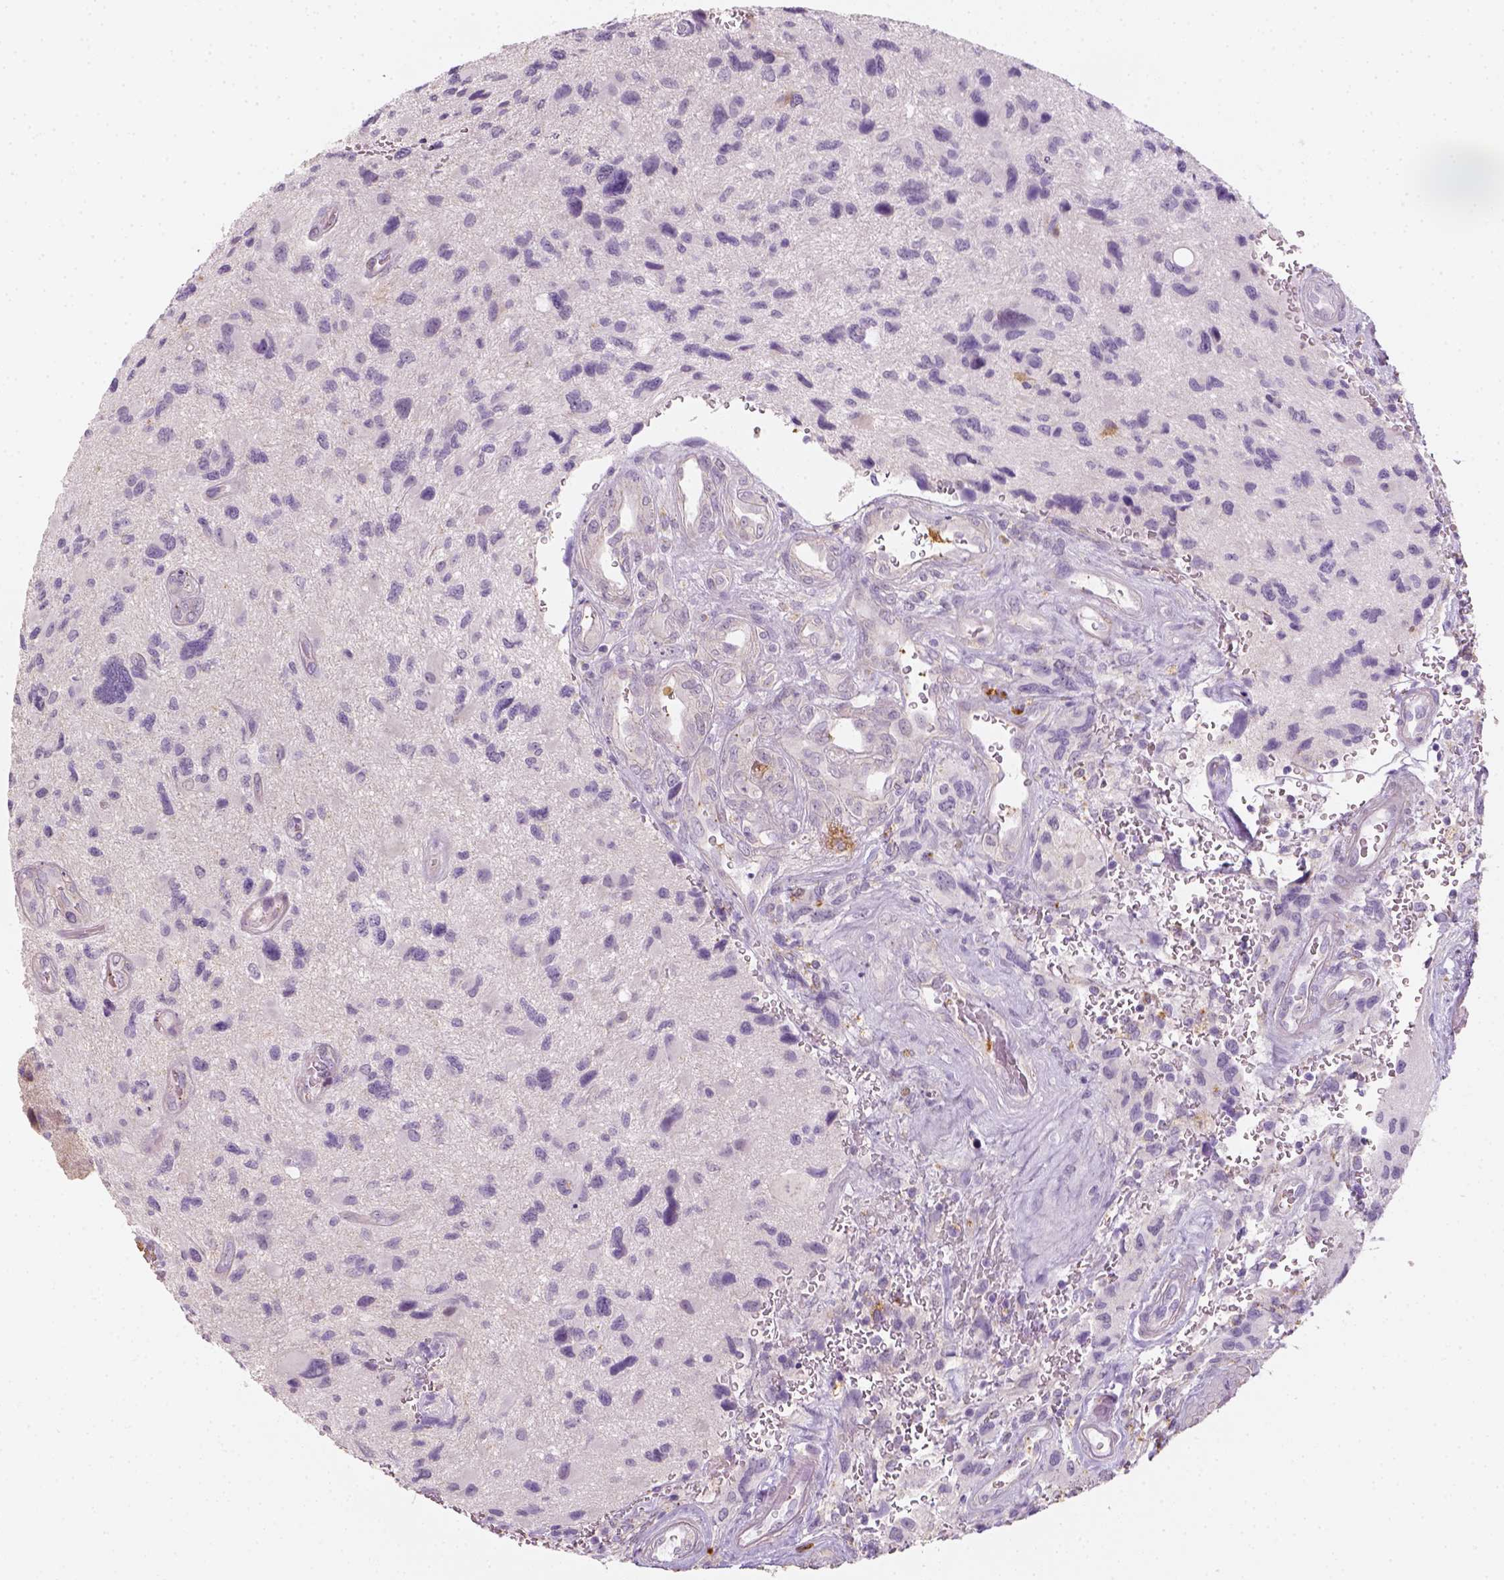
{"staining": {"intensity": "negative", "quantity": "none", "location": "none"}, "tissue": "glioma", "cell_type": "Tumor cells", "image_type": "cancer", "snomed": [{"axis": "morphology", "description": "Glioma, malignant, NOS"}, {"axis": "morphology", "description": "Glioma, malignant, High grade"}, {"axis": "topography", "description": "Brain"}], "caption": "Histopathology image shows no significant protein staining in tumor cells of malignant high-grade glioma.", "gene": "FAM163B", "patient": {"sex": "female", "age": 71}}